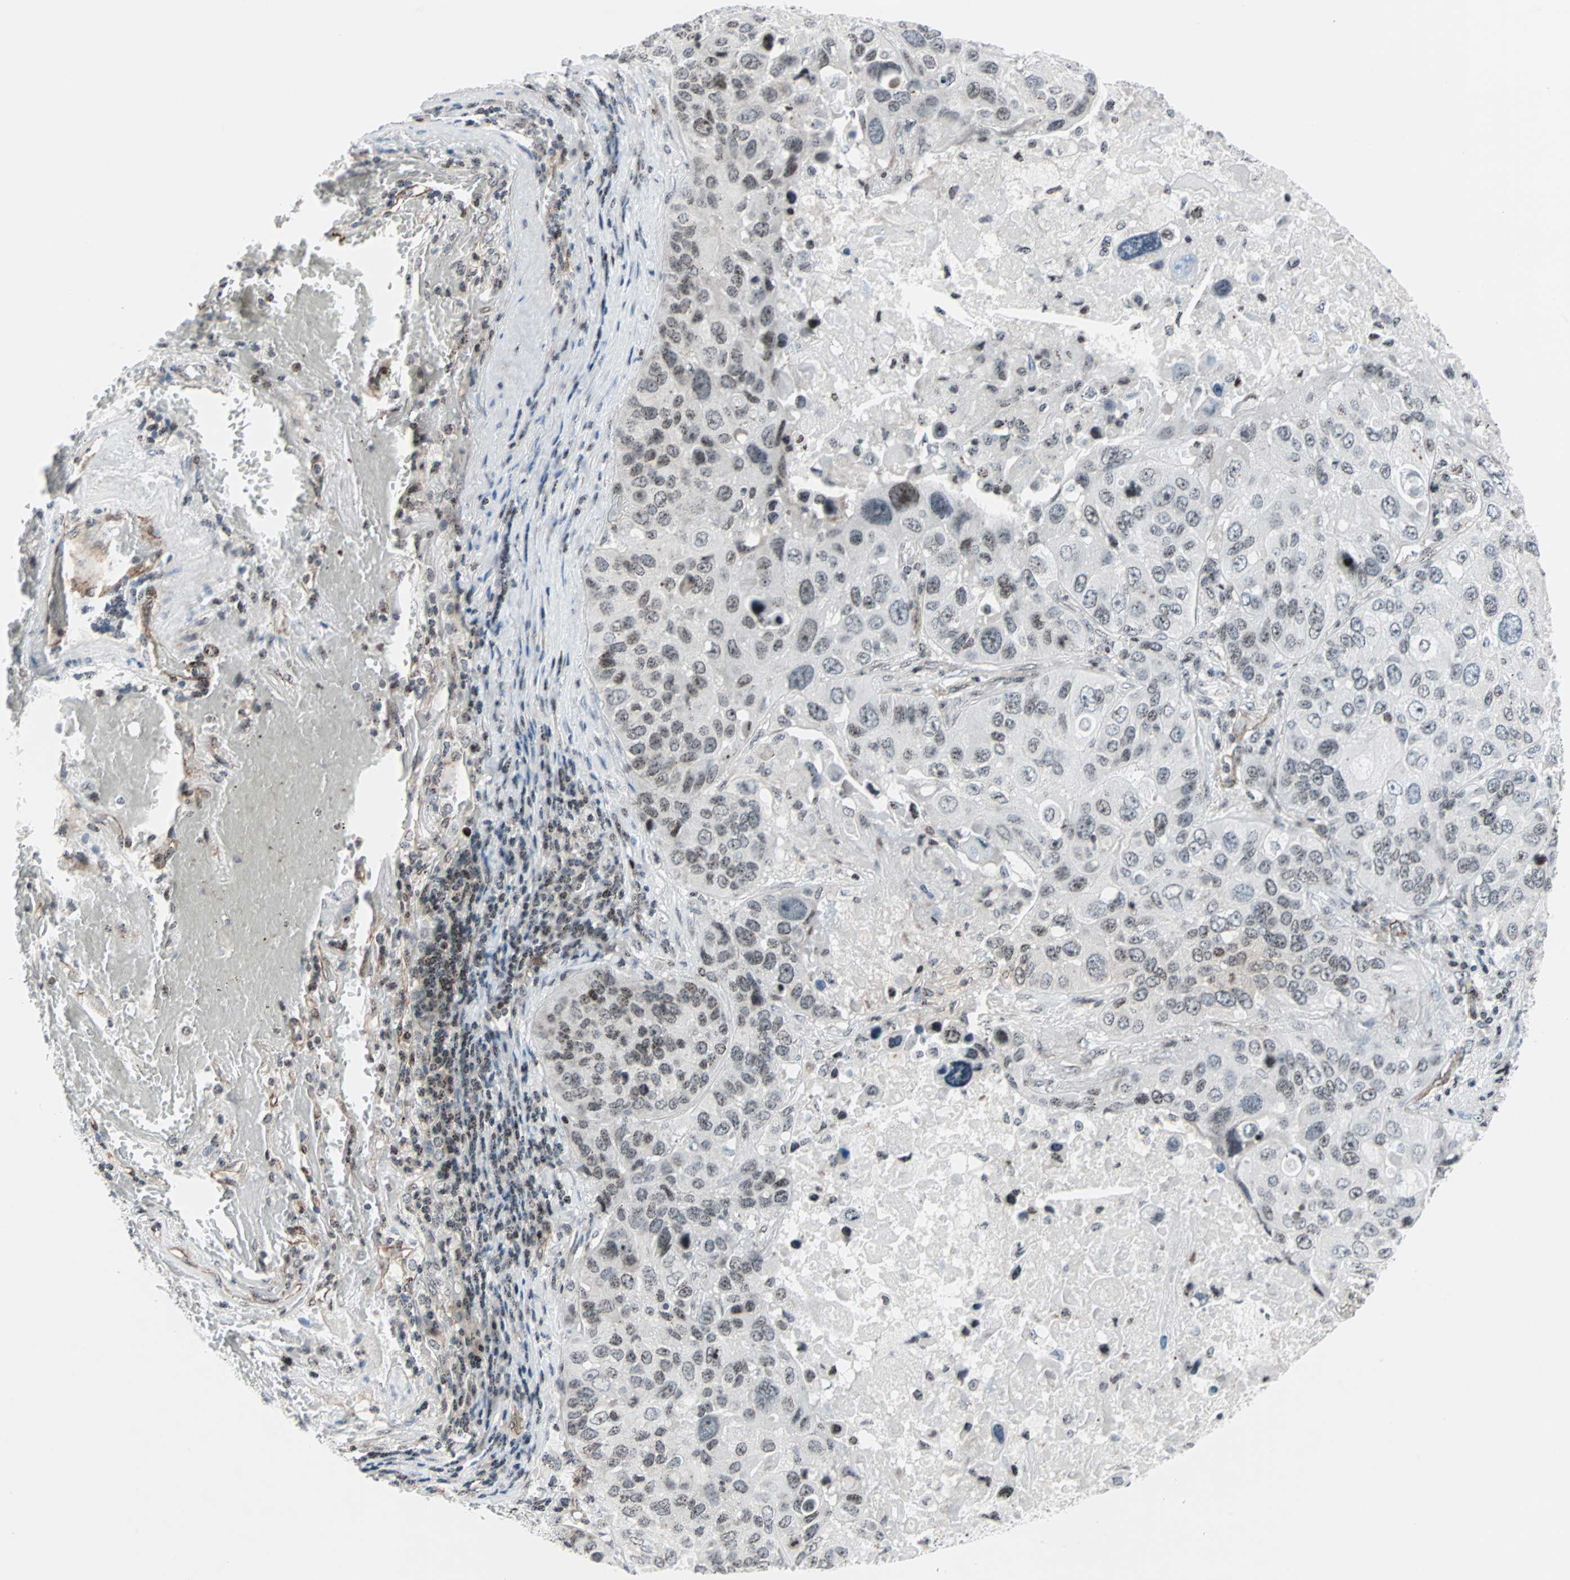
{"staining": {"intensity": "weak", "quantity": "25%-75%", "location": "nuclear"}, "tissue": "lung cancer", "cell_type": "Tumor cells", "image_type": "cancer", "snomed": [{"axis": "morphology", "description": "Squamous cell carcinoma, NOS"}, {"axis": "topography", "description": "Lung"}], "caption": "Protein expression analysis of lung cancer (squamous cell carcinoma) demonstrates weak nuclear expression in about 25%-75% of tumor cells.", "gene": "CENPA", "patient": {"sex": "male", "age": 57}}